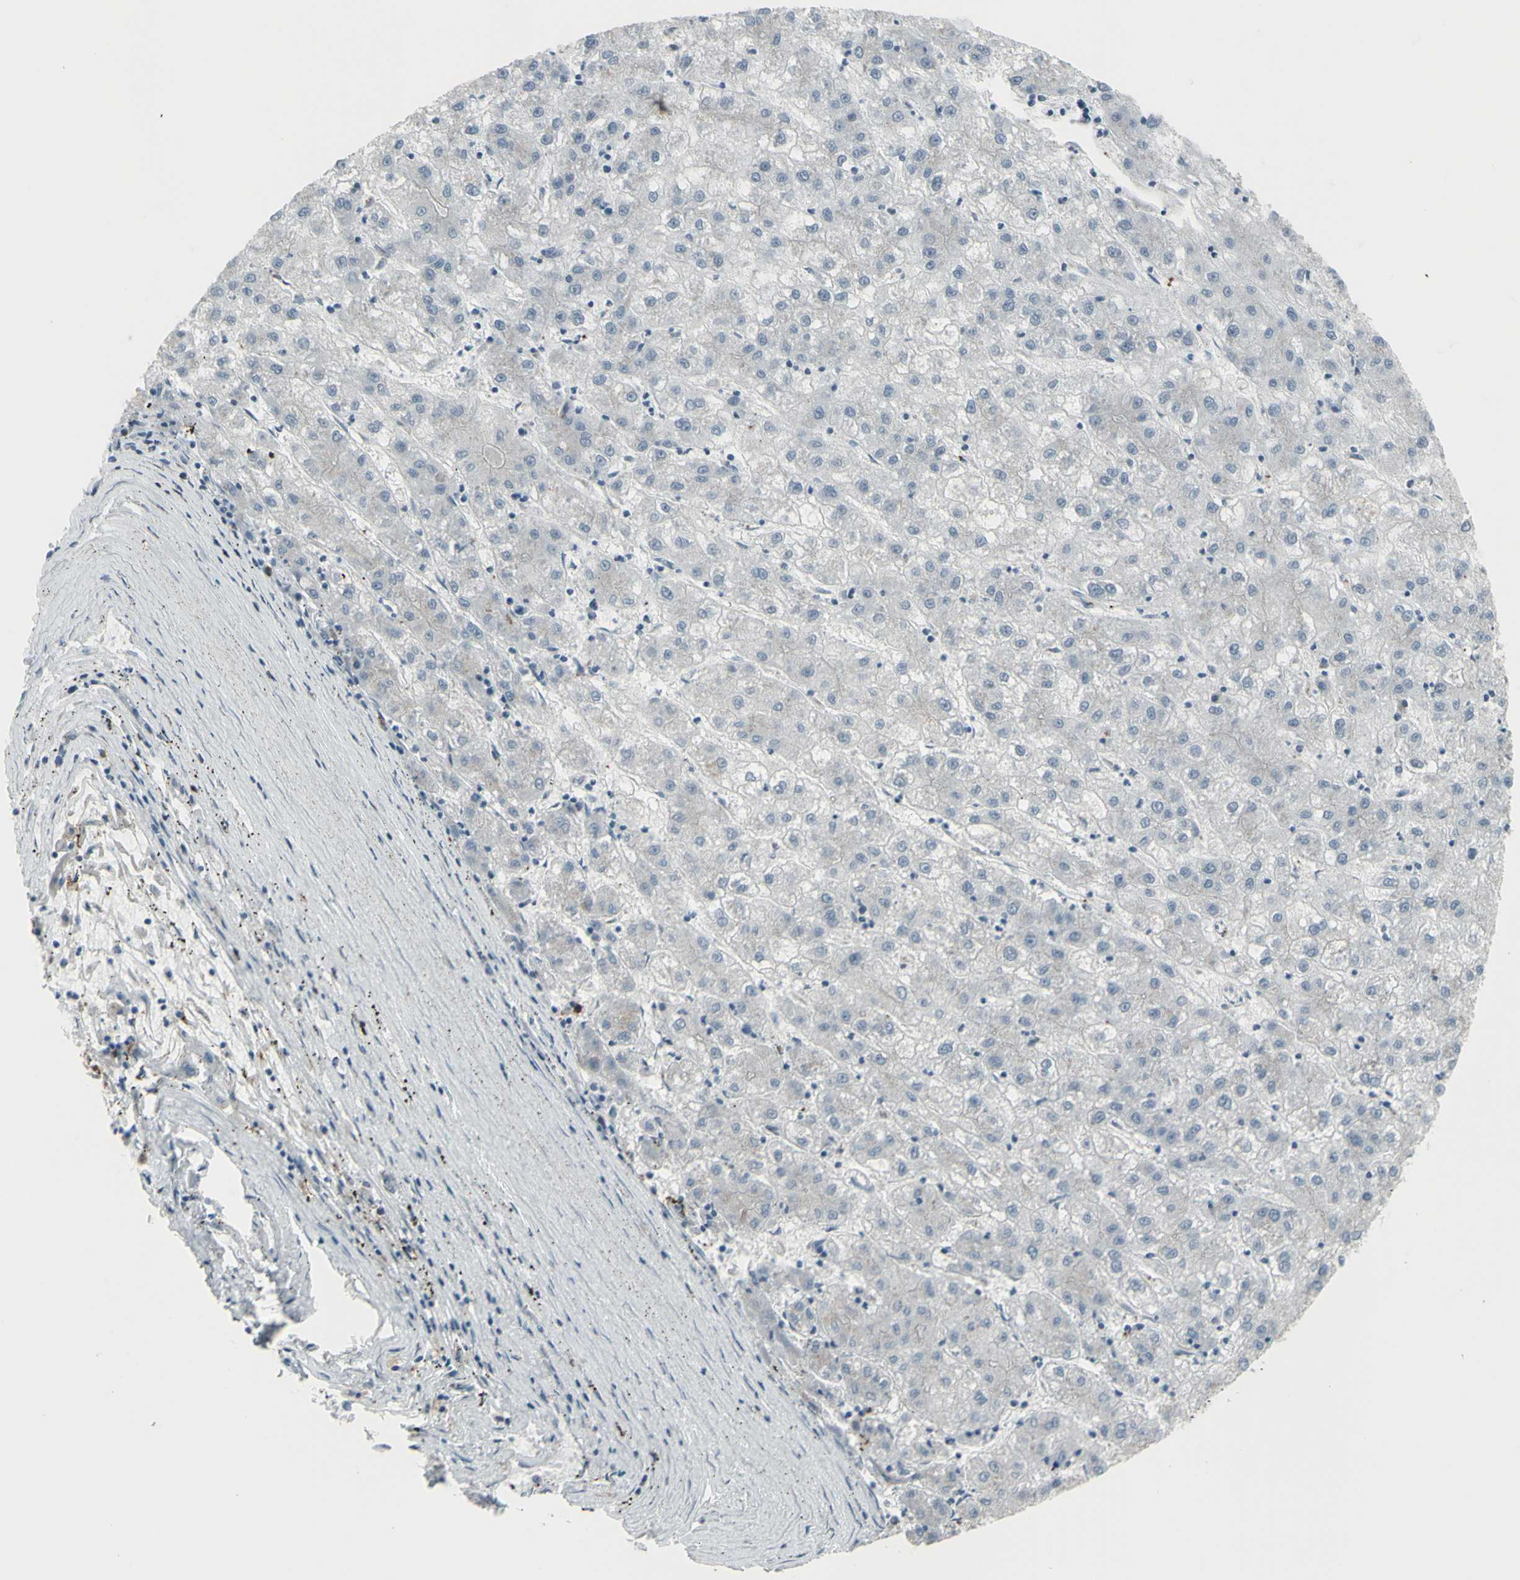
{"staining": {"intensity": "negative", "quantity": "none", "location": "none"}, "tissue": "liver cancer", "cell_type": "Tumor cells", "image_type": "cancer", "snomed": [{"axis": "morphology", "description": "Carcinoma, Hepatocellular, NOS"}, {"axis": "topography", "description": "Liver"}], "caption": "DAB (3,3'-diaminobenzidine) immunohistochemical staining of liver cancer exhibits no significant expression in tumor cells.", "gene": "CD79B", "patient": {"sex": "male", "age": 72}}